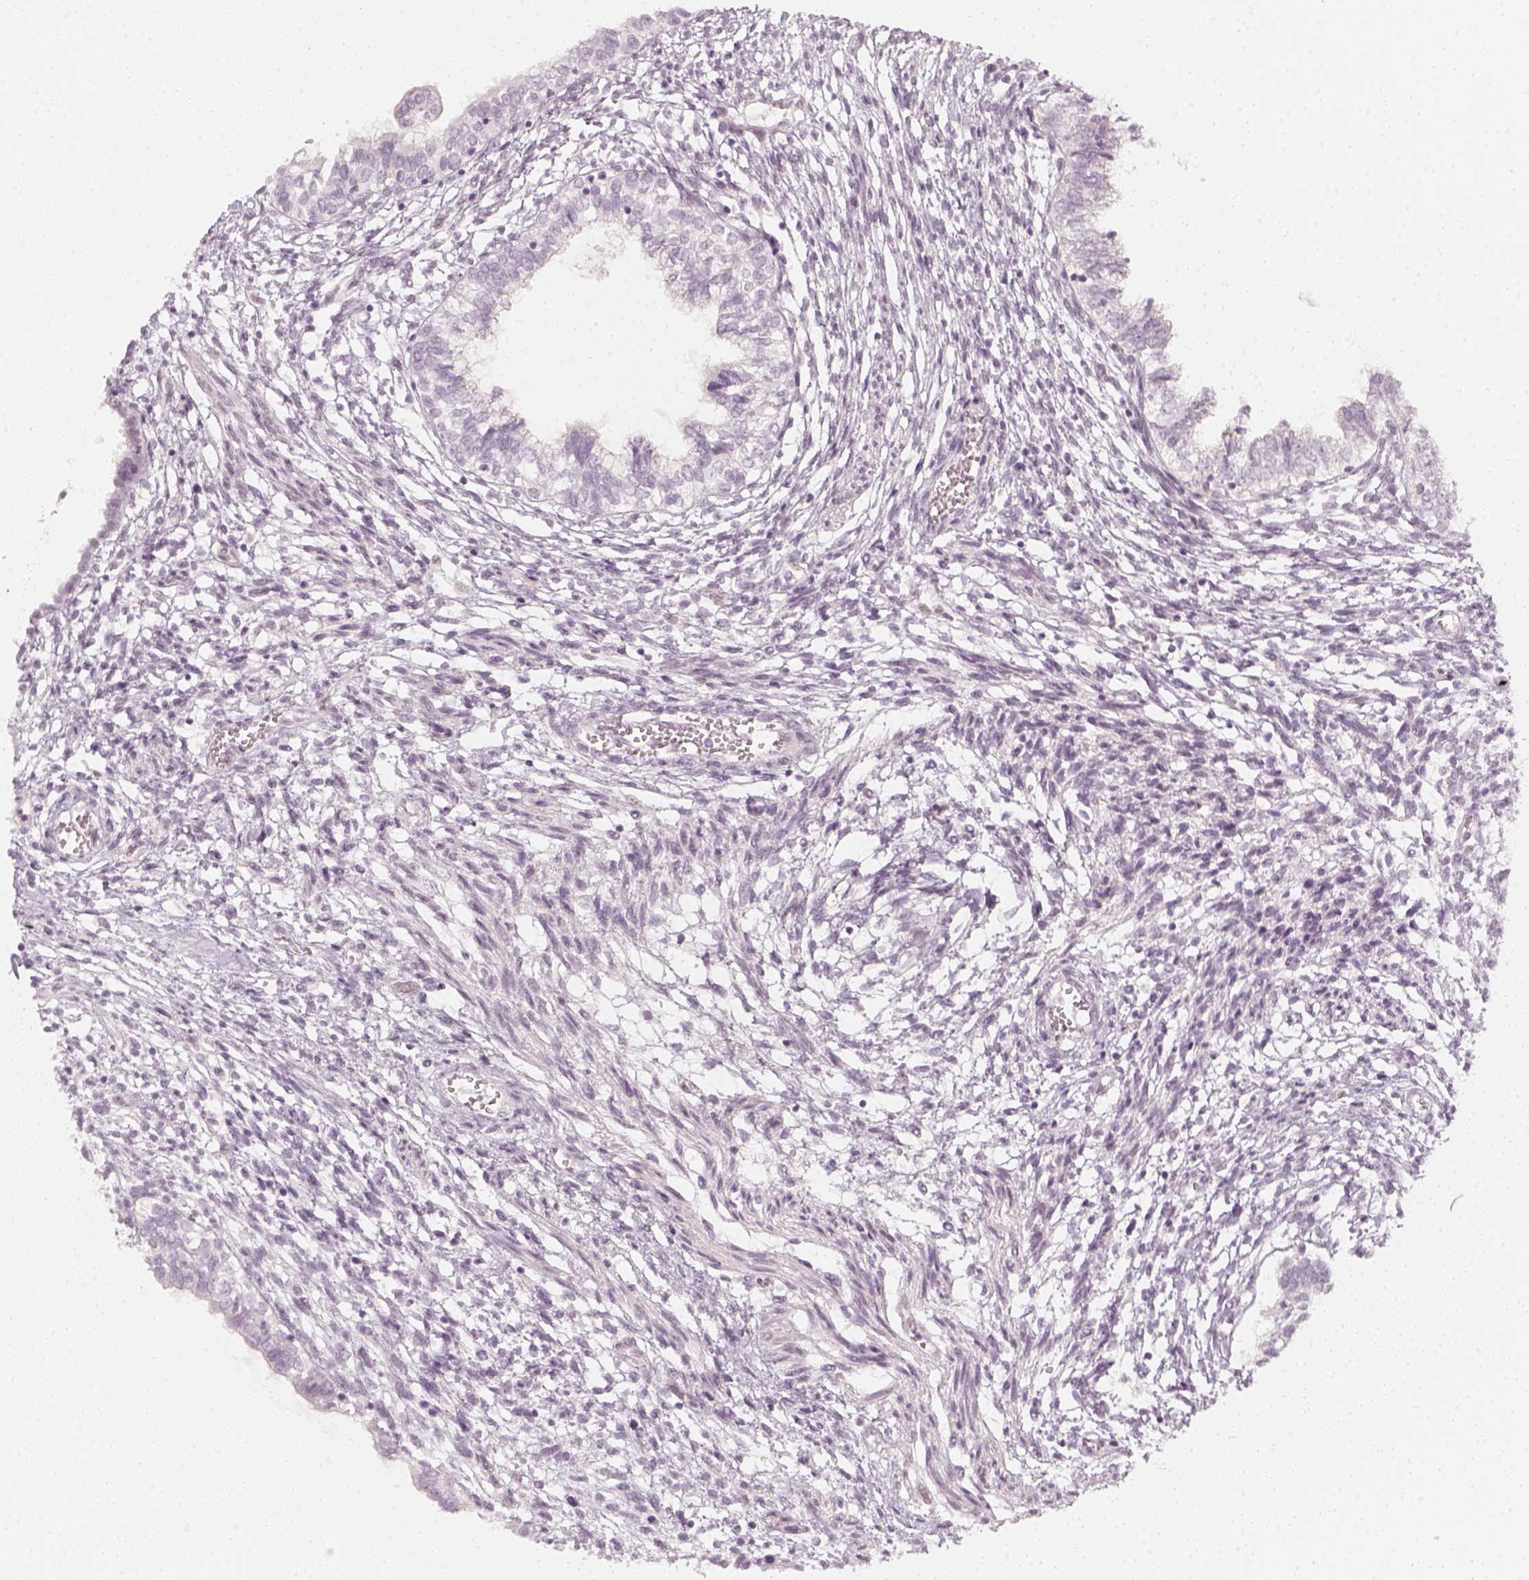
{"staining": {"intensity": "negative", "quantity": "none", "location": "none"}, "tissue": "testis cancer", "cell_type": "Tumor cells", "image_type": "cancer", "snomed": [{"axis": "morphology", "description": "Carcinoma, Embryonal, NOS"}, {"axis": "topography", "description": "Testis"}], "caption": "The immunohistochemistry histopathology image has no significant expression in tumor cells of embryonal carcinoma (testis) tissue. (IHC, brightfield microscopy, high magnification).", "gene": "KRTAP2-1", "patient": {"sex": "male", "age": 37}}